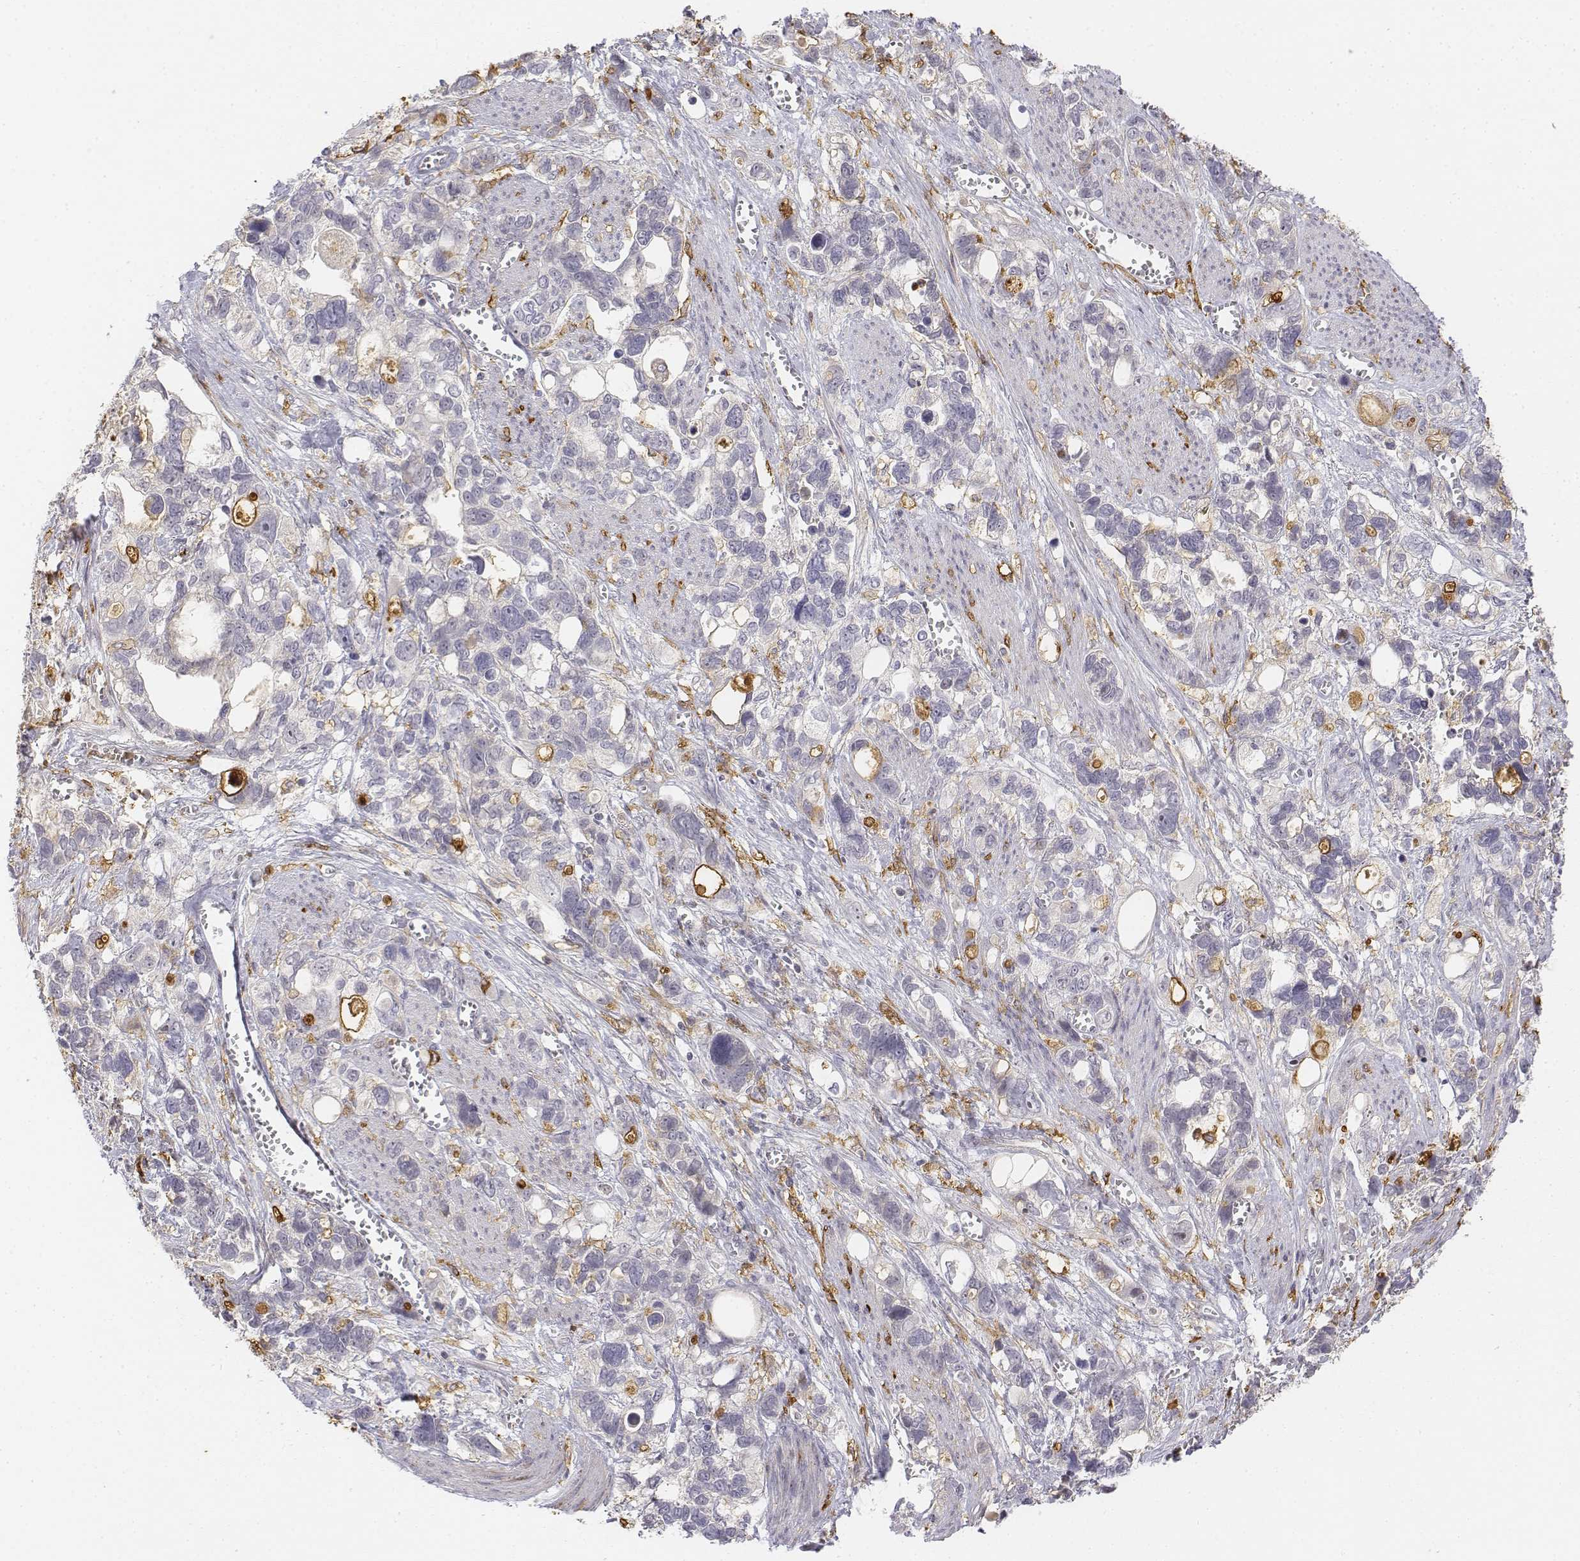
{"staining": {"intensity": "negative", "quantity": "none", "location": "none"}, "tissue": "stomach cancer", "cell_type": "Tumor cells", "image_type": "cancer", "snomed": [{"axis": "morphology", "description": "Adenocarcinoma, NOS"}, {"axis": "topography", "description": "Stomach, upper"}], "caption": "This is an immunohistochemistry image of human stomach adenocarcinoma. There is no staining in tumor cells.", "gene": "CD14", "patient": {"sex": "female", "age": 81}}